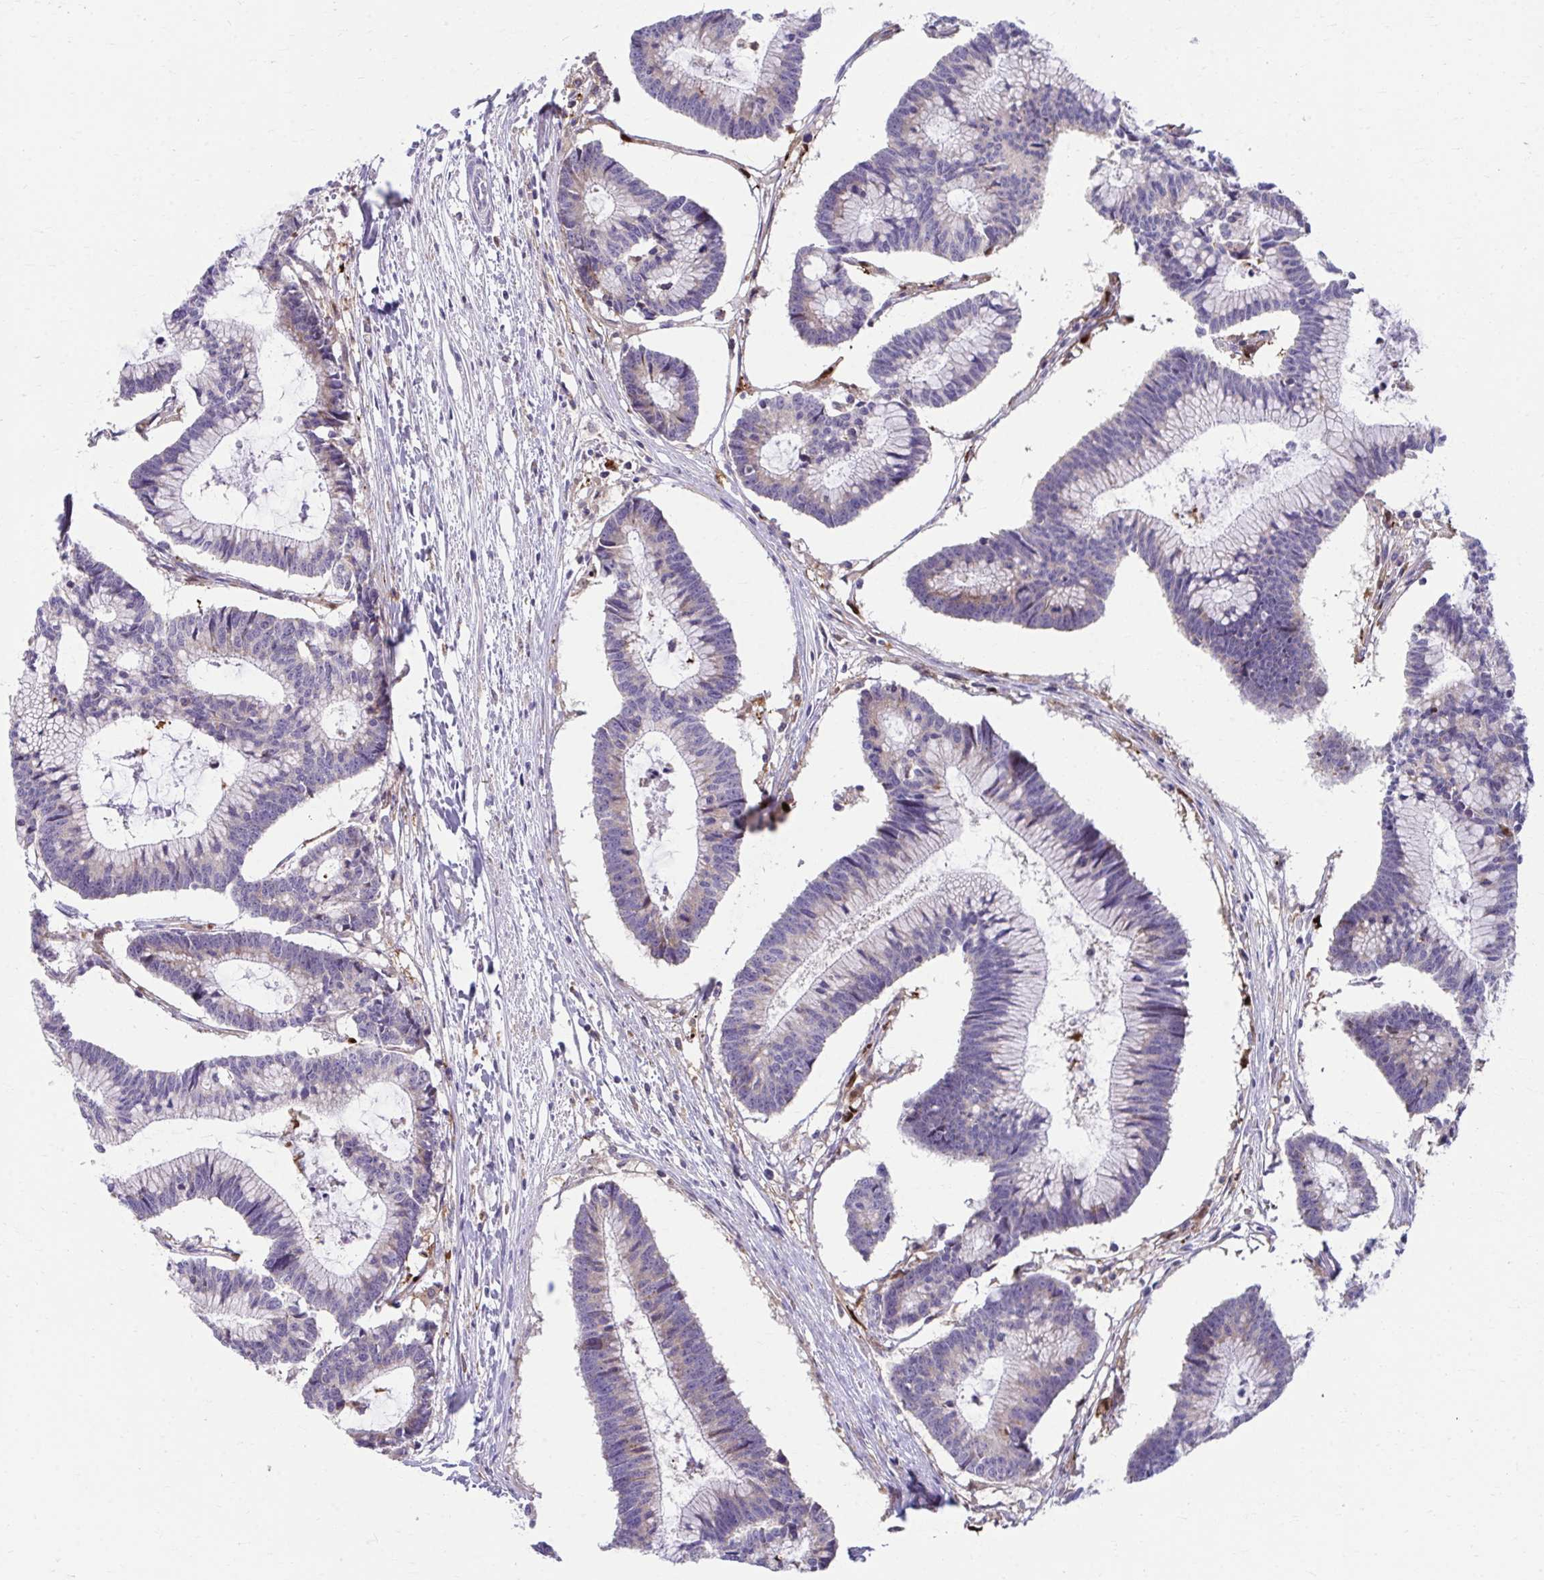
{"staining": {"intensity": "weak", "quantity": "25%-75%", "location": "cytoplasmic/membranous"}, "tissue": "colorectal cancer", "cell_type": "Tumor cells", "image_type": "cancer", "snomed": [{"axis": "morphology", "description": "Adenocarcinoma, NOS"}, {"axis": "topography", "description": "Colon"}], "caption": "Colorectal cancer stained for a protein displays weak cytoplasmic/membranous positivity in tumor cells. (IHC, brightfield microscopy, high magnification).", "gene": "C16orf54", "patient": {"sex": "female", "age": 78}}